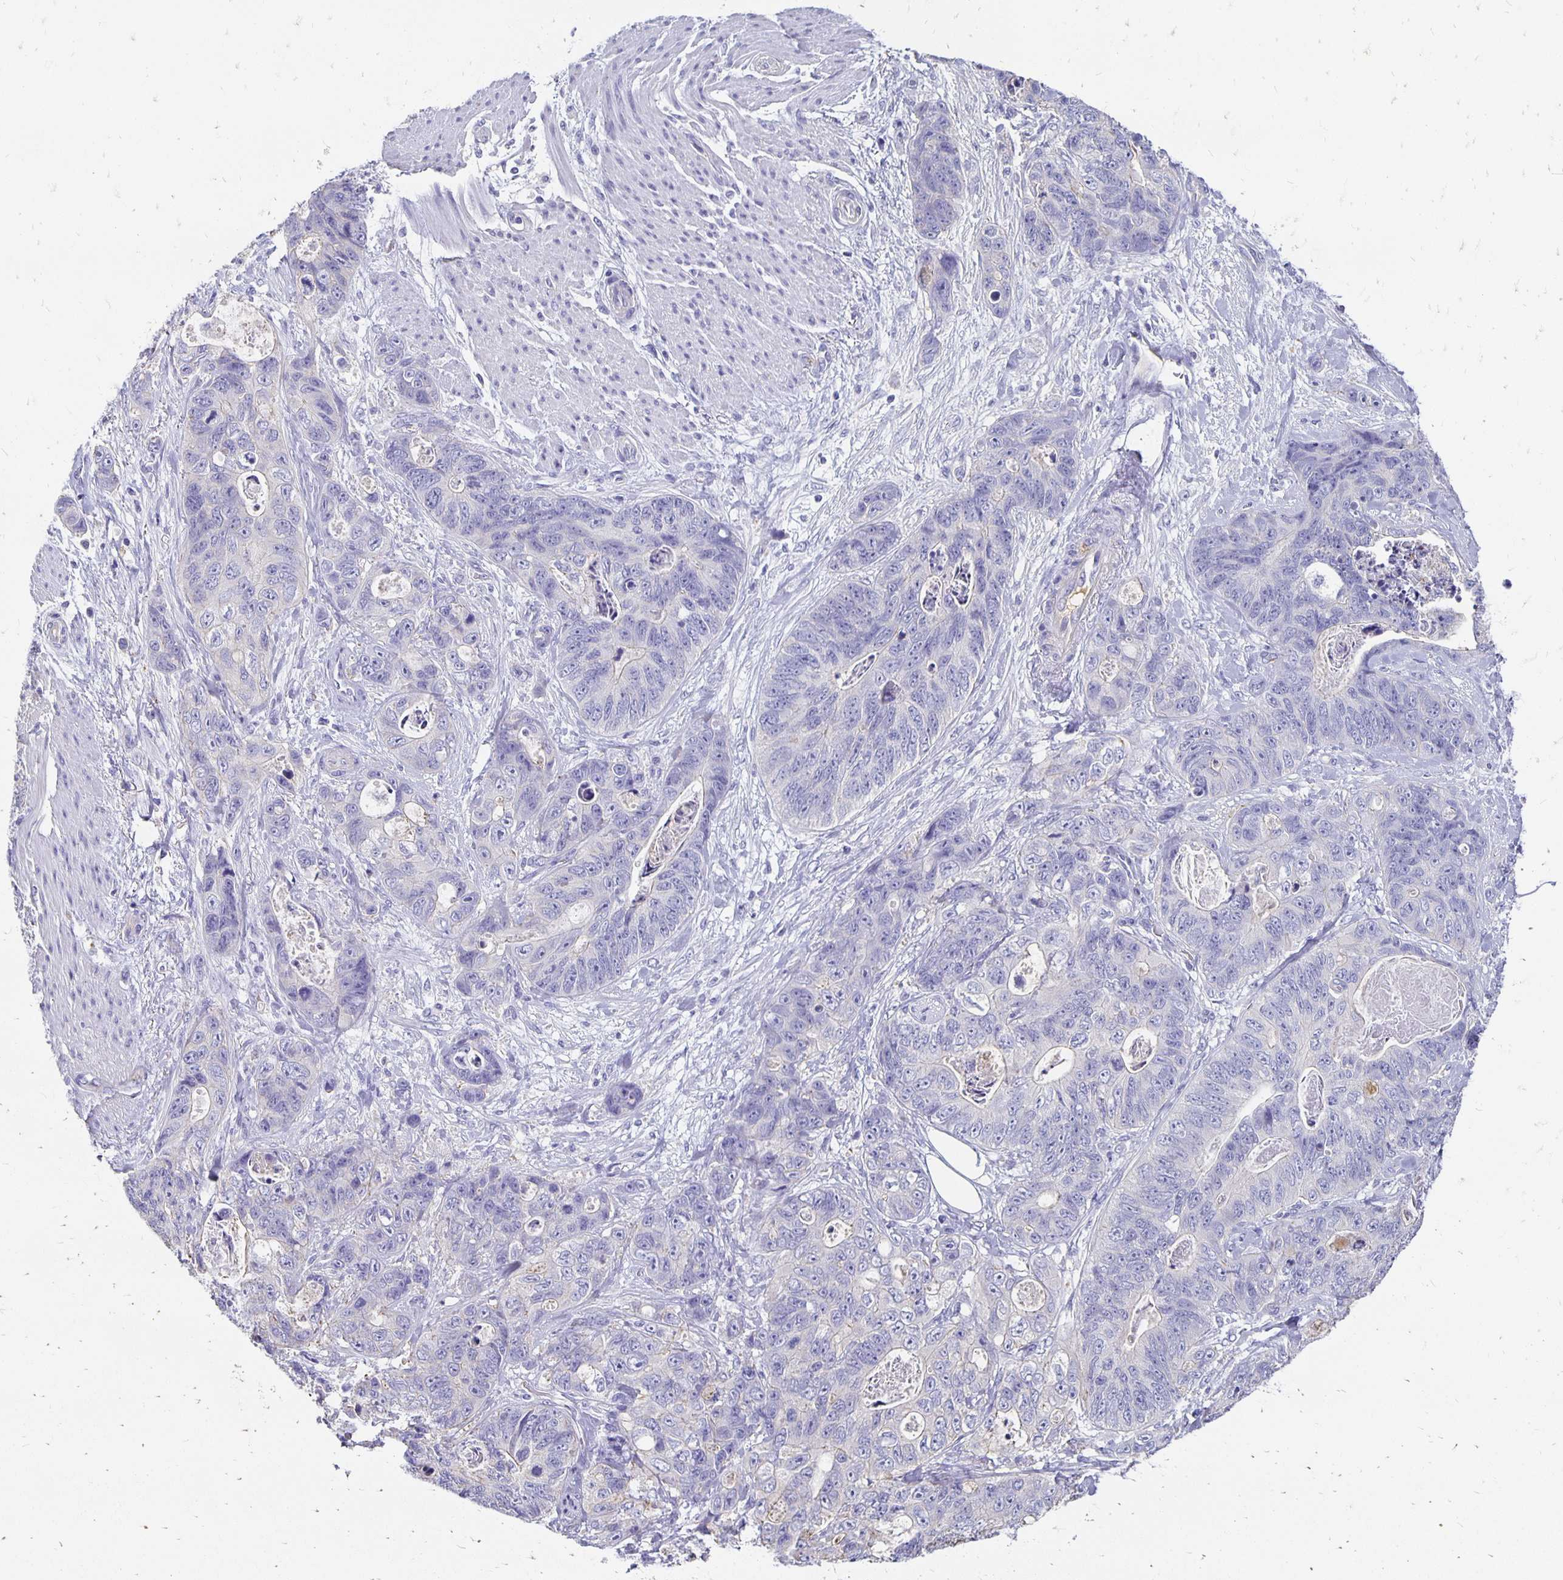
{"staining": {"intensity": "negative", "quantity": "none", "location": "none"}, "tissue": "stomach cancer", "cell_type": "Tumor cells", "image_type": "cancer", "snomed": [{"axis": "morphology", "description": "Normal tissue, NOS"}, {"axis": "morphology", "description": "Adenocarcinoma, NOS"}, {"axis": "topography", "description": "Stomach"}], "caption": "Human stomach cancer stained for a protein using immunohistochemistry displays no expression in tumor cells.", "gene": "APOB", "patient": {"sex": "female", "age": 89}}